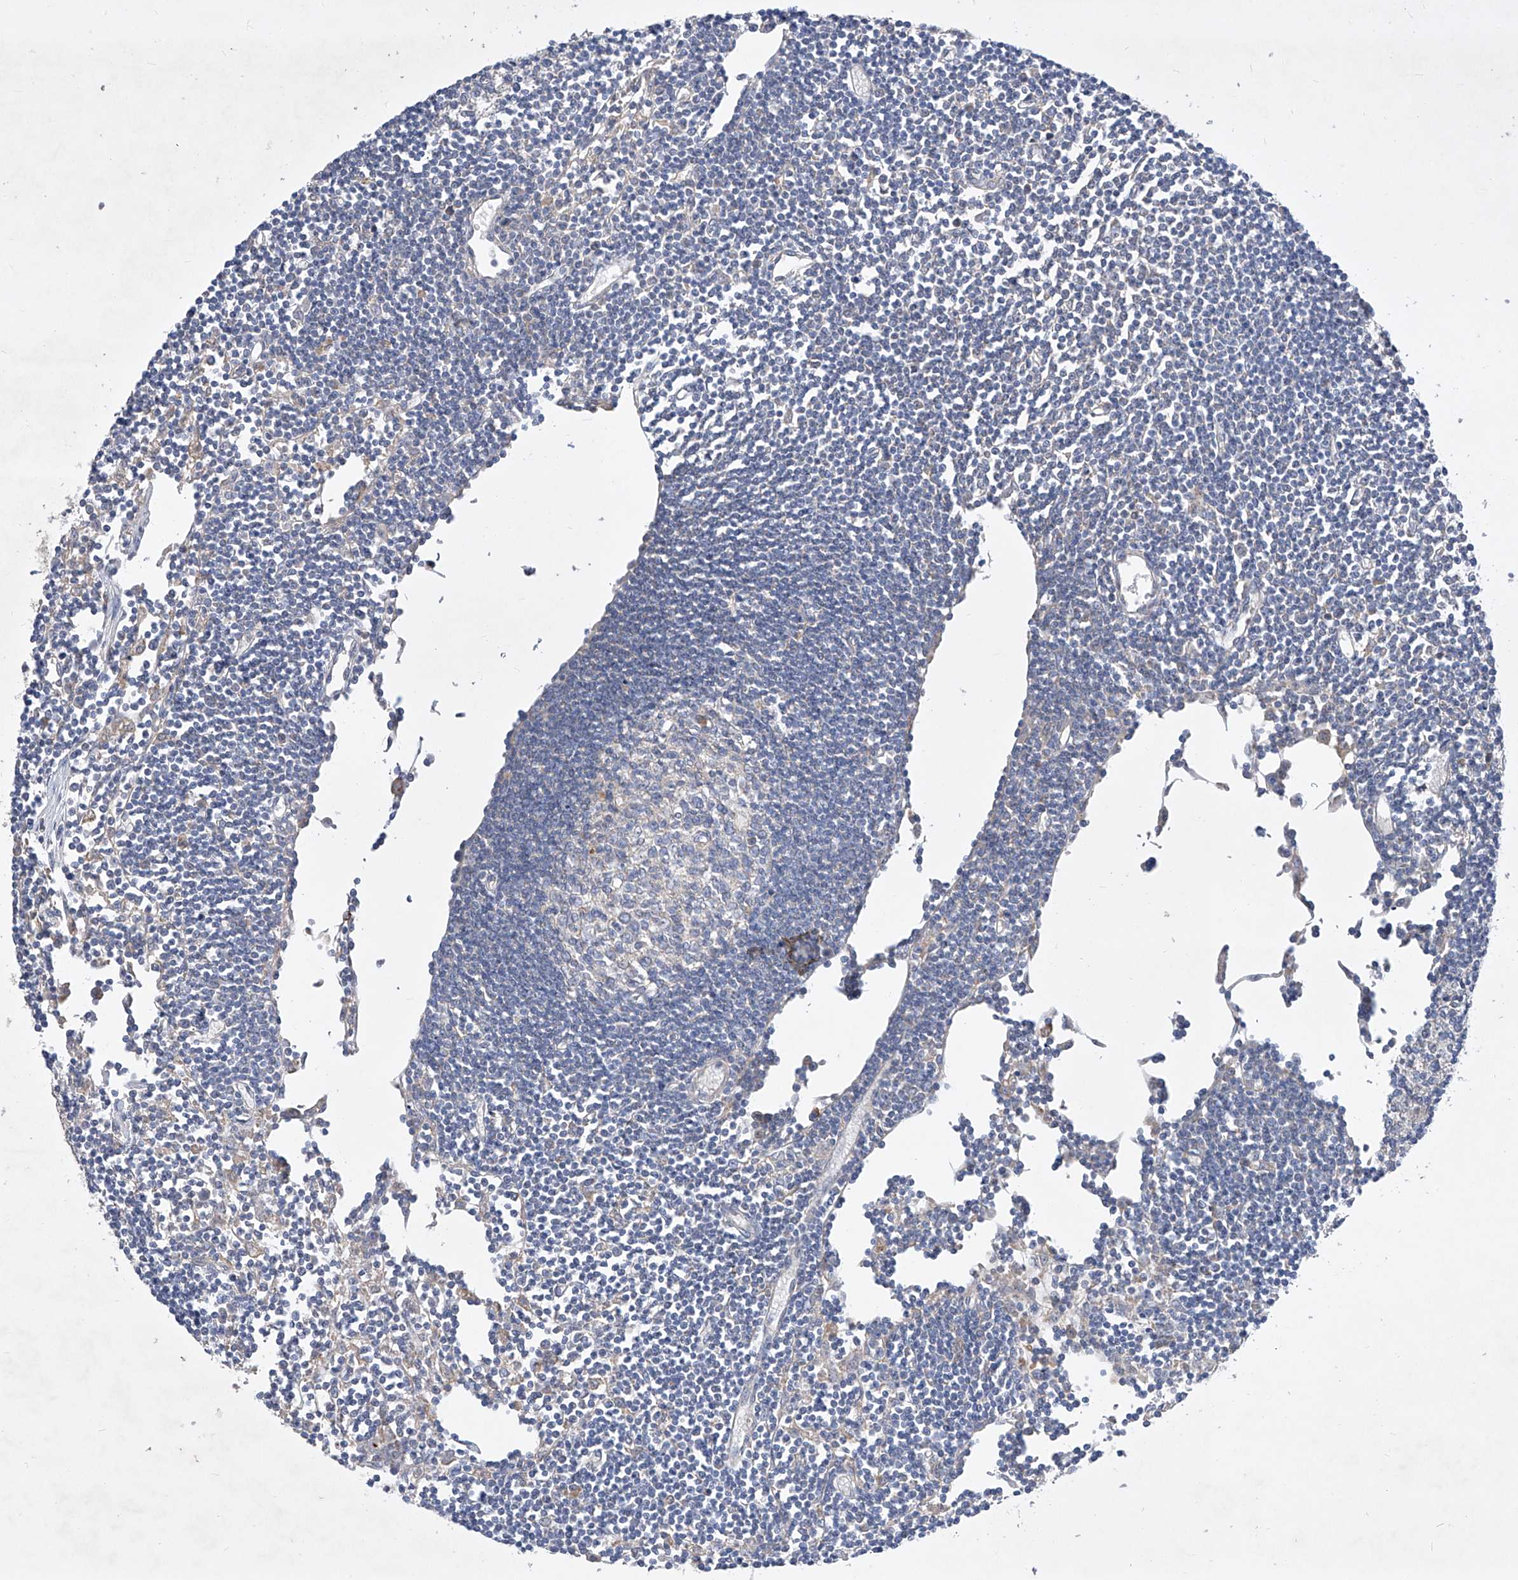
{"staining": {"intensity": "negative", "quantity": "none", "location": "none"}, "tissue": "lymph node", "cell_type": "Germinal center cells", "image_type": "normal", "snomed": [{"axis": "morphology", "description": "Normal tissue, NOS"}, {"axis": "topography", "description": "Lymph node"}], "caption": "Immunohistochemistry (IHC) micrograph of normal lymph node: lymph node stained with DAB (3,3'-diaminobenzidine) displays no significant protein expression in germinal center cells.", "gene": "COQ3", "patient": {"sex": "female", "age": 11}}